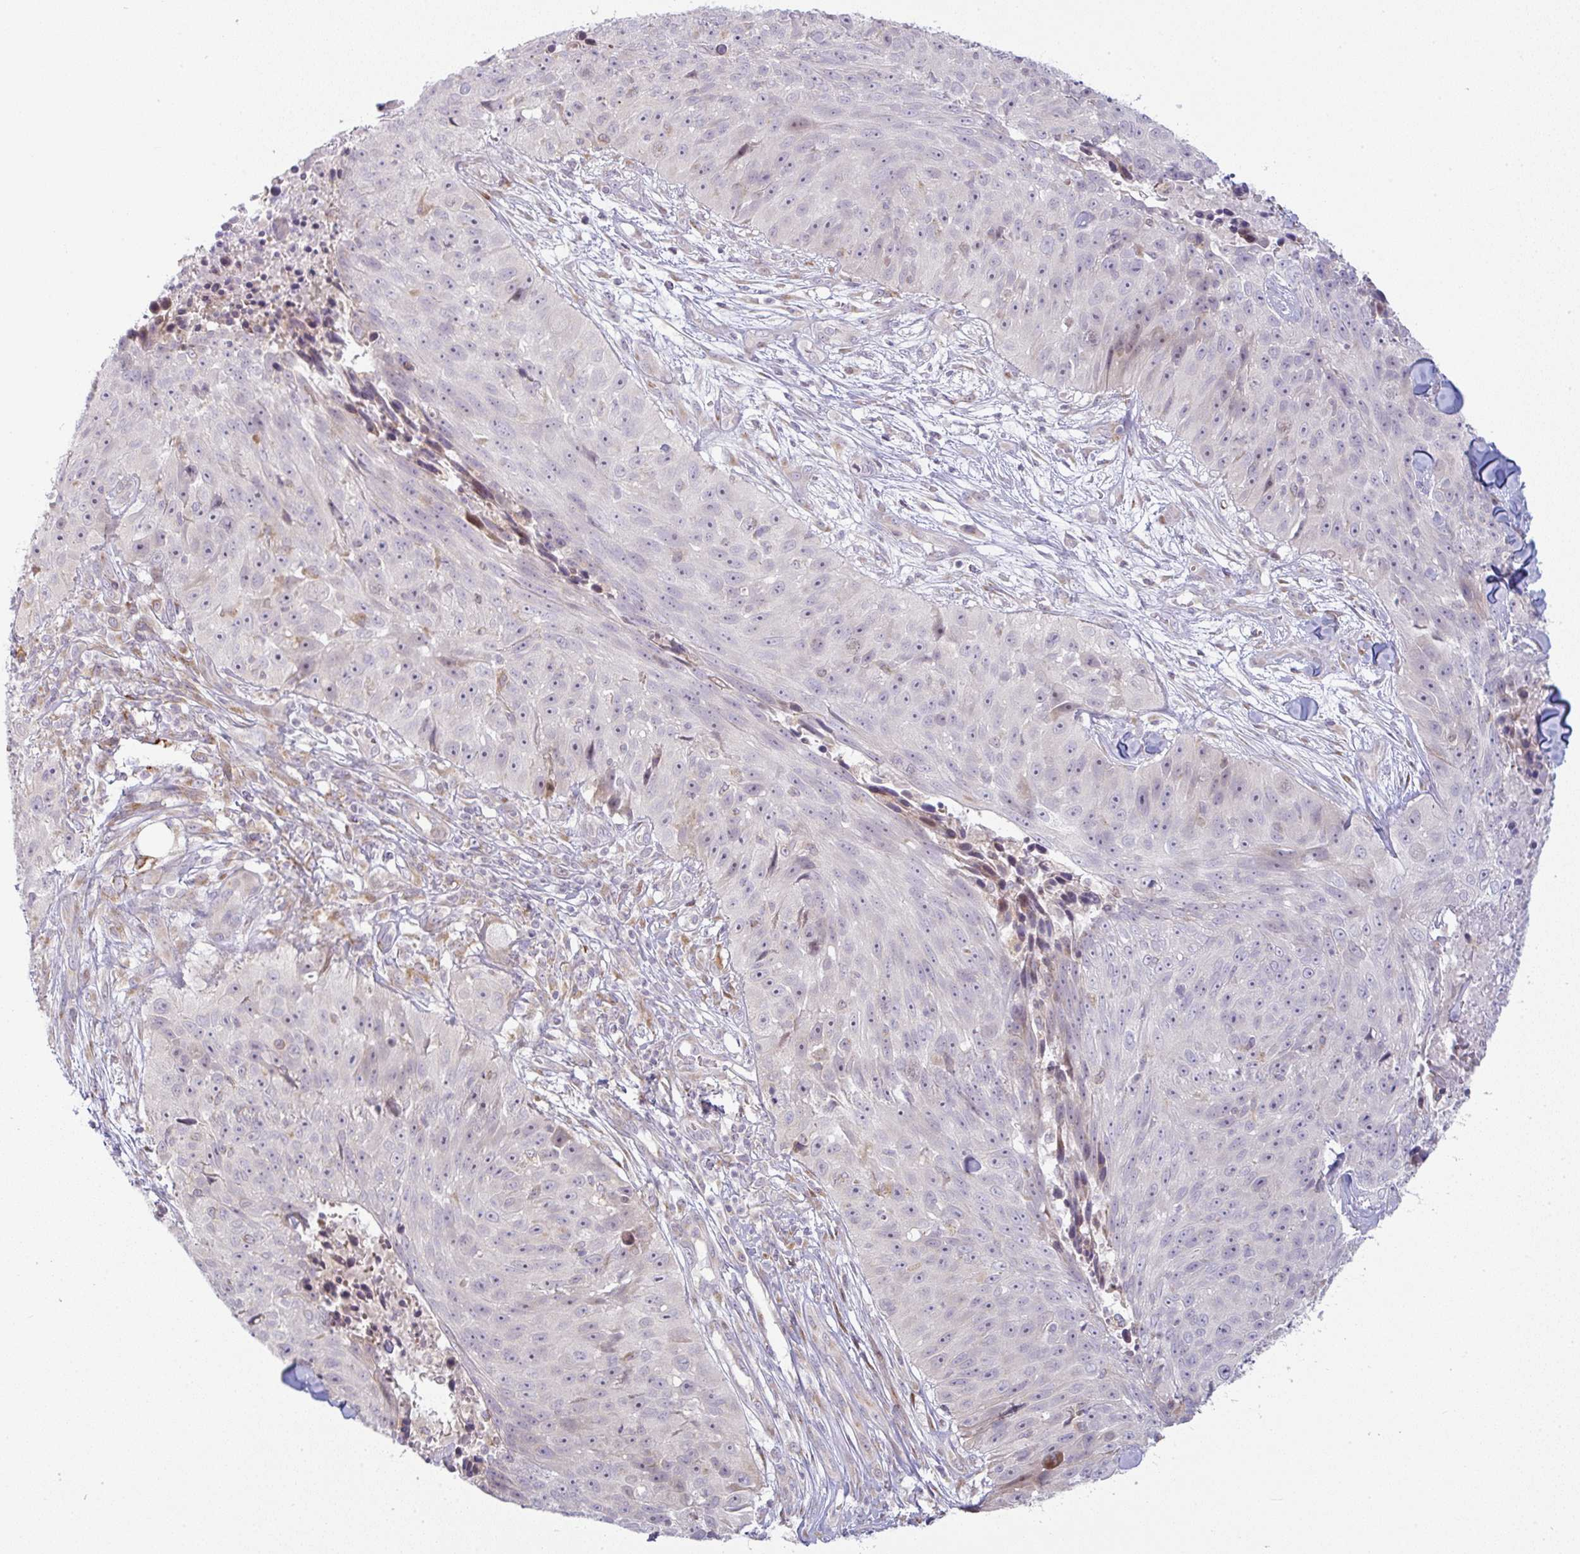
{"staining": {"intensity": "negative", "quantity": "none", "location": "none"}, "tissue": "skin cancer", "cell_type": "Tumor cells", "image_type": "cancer", "snomed": [{"axis": "morphology", "description": "Squamous cell carcinoma, NOS"}, {"axis": "topography", "description": "Skin"}], "caption": "Image shows no protein expression in tumor cells of skin squamous cell carcinoma tissue.", "gene": "MOB1A", "patient": {"sex": "female", "age": 87}}